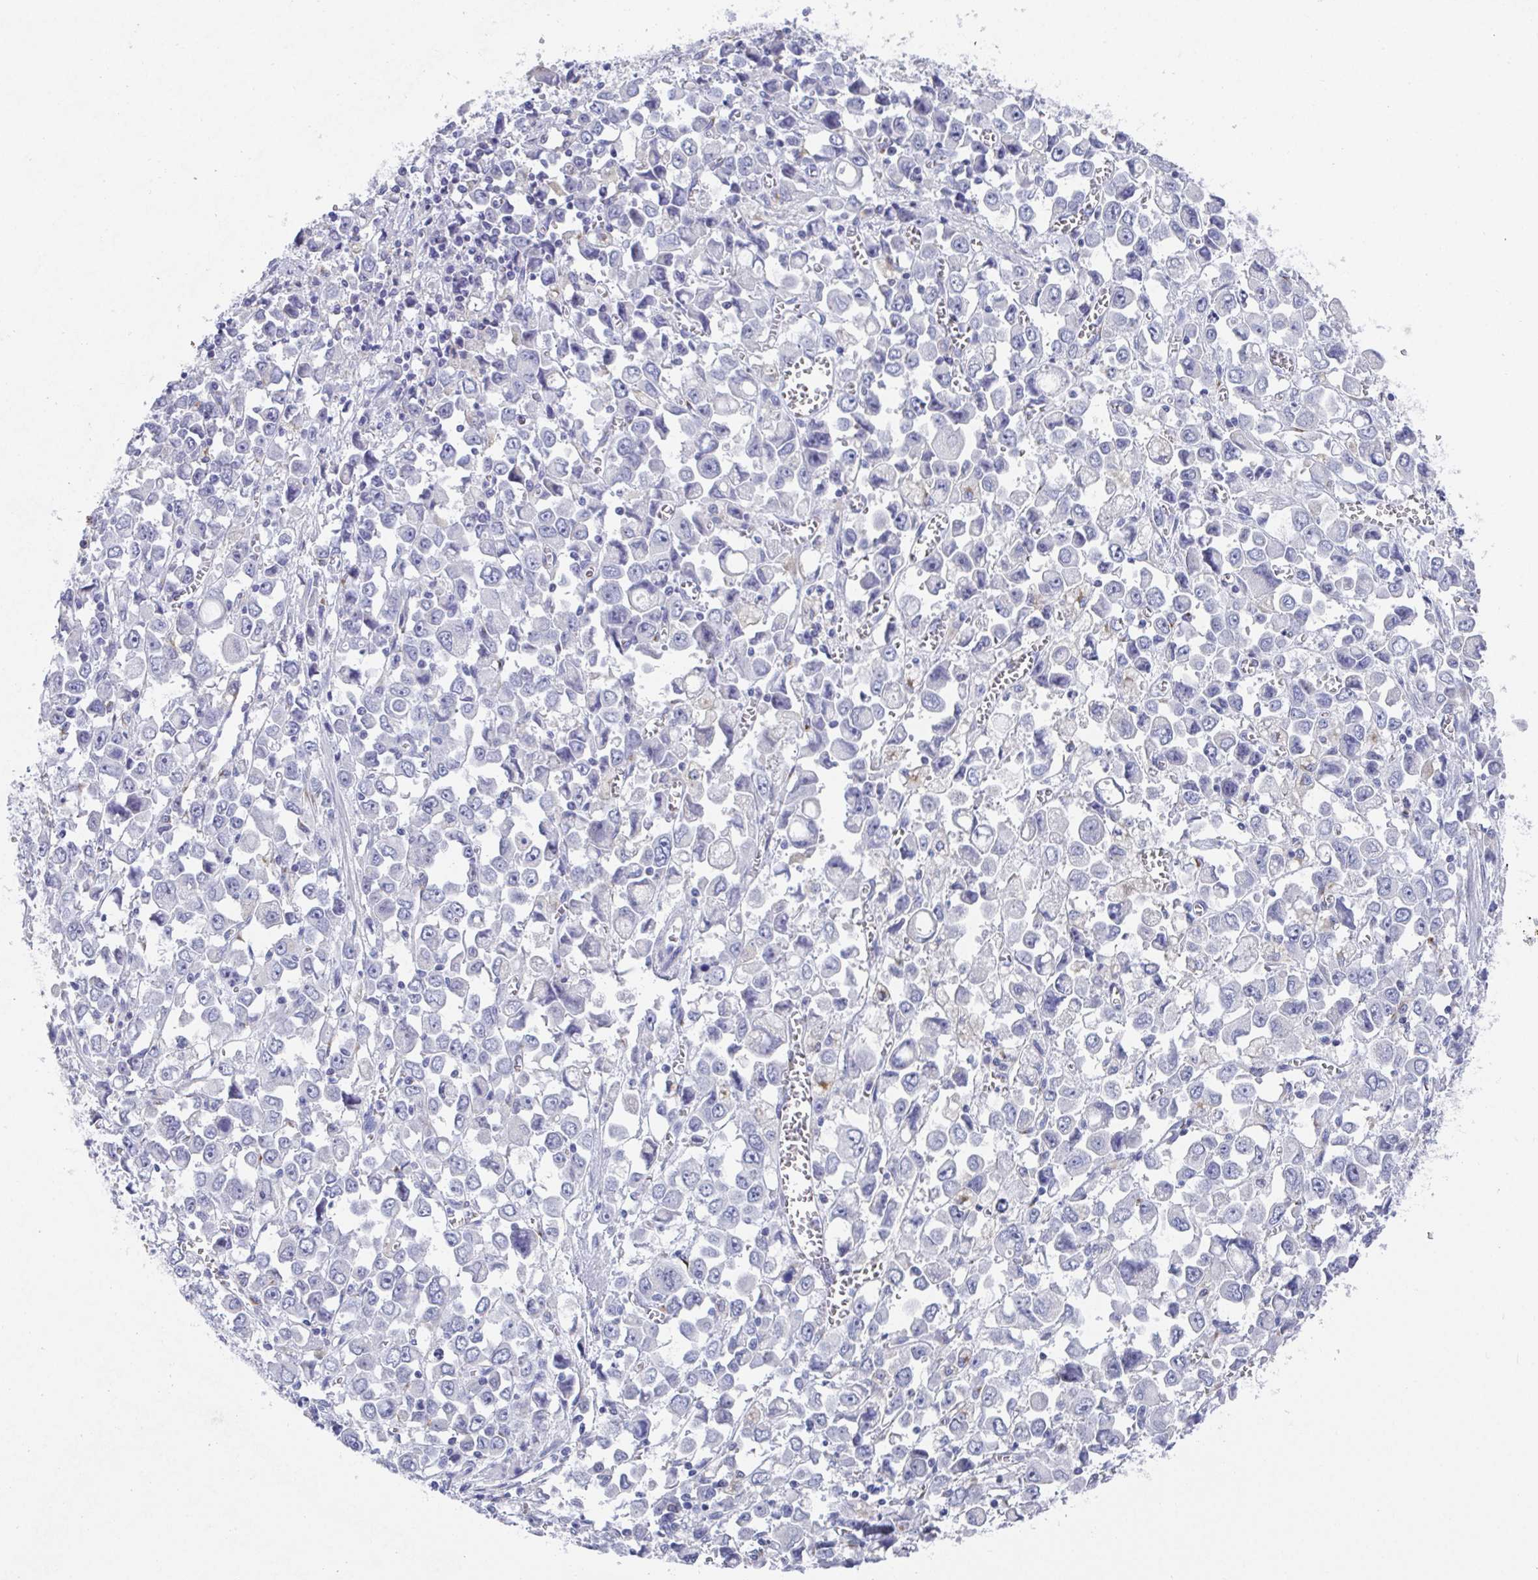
{"staining": {"intensity": "negative", "quantity": "none", "location": "none"}, "tissue": "stomach cancer", "cell_type": "Tumor cells", "image_type": "cancer", "snomed": [{"axis": "morphology", "description": "Adenocarcinoma, NOS"}, {"axis": "topography", "description": "Stomach, upper"}], "caption": "The IHC histopathology image has no significant expression in tumor cells of stomach cancer (adenocarcinoma) tissue.", "gene": "TAS2R39", "patient": {"sex": "male", "age": 70}}